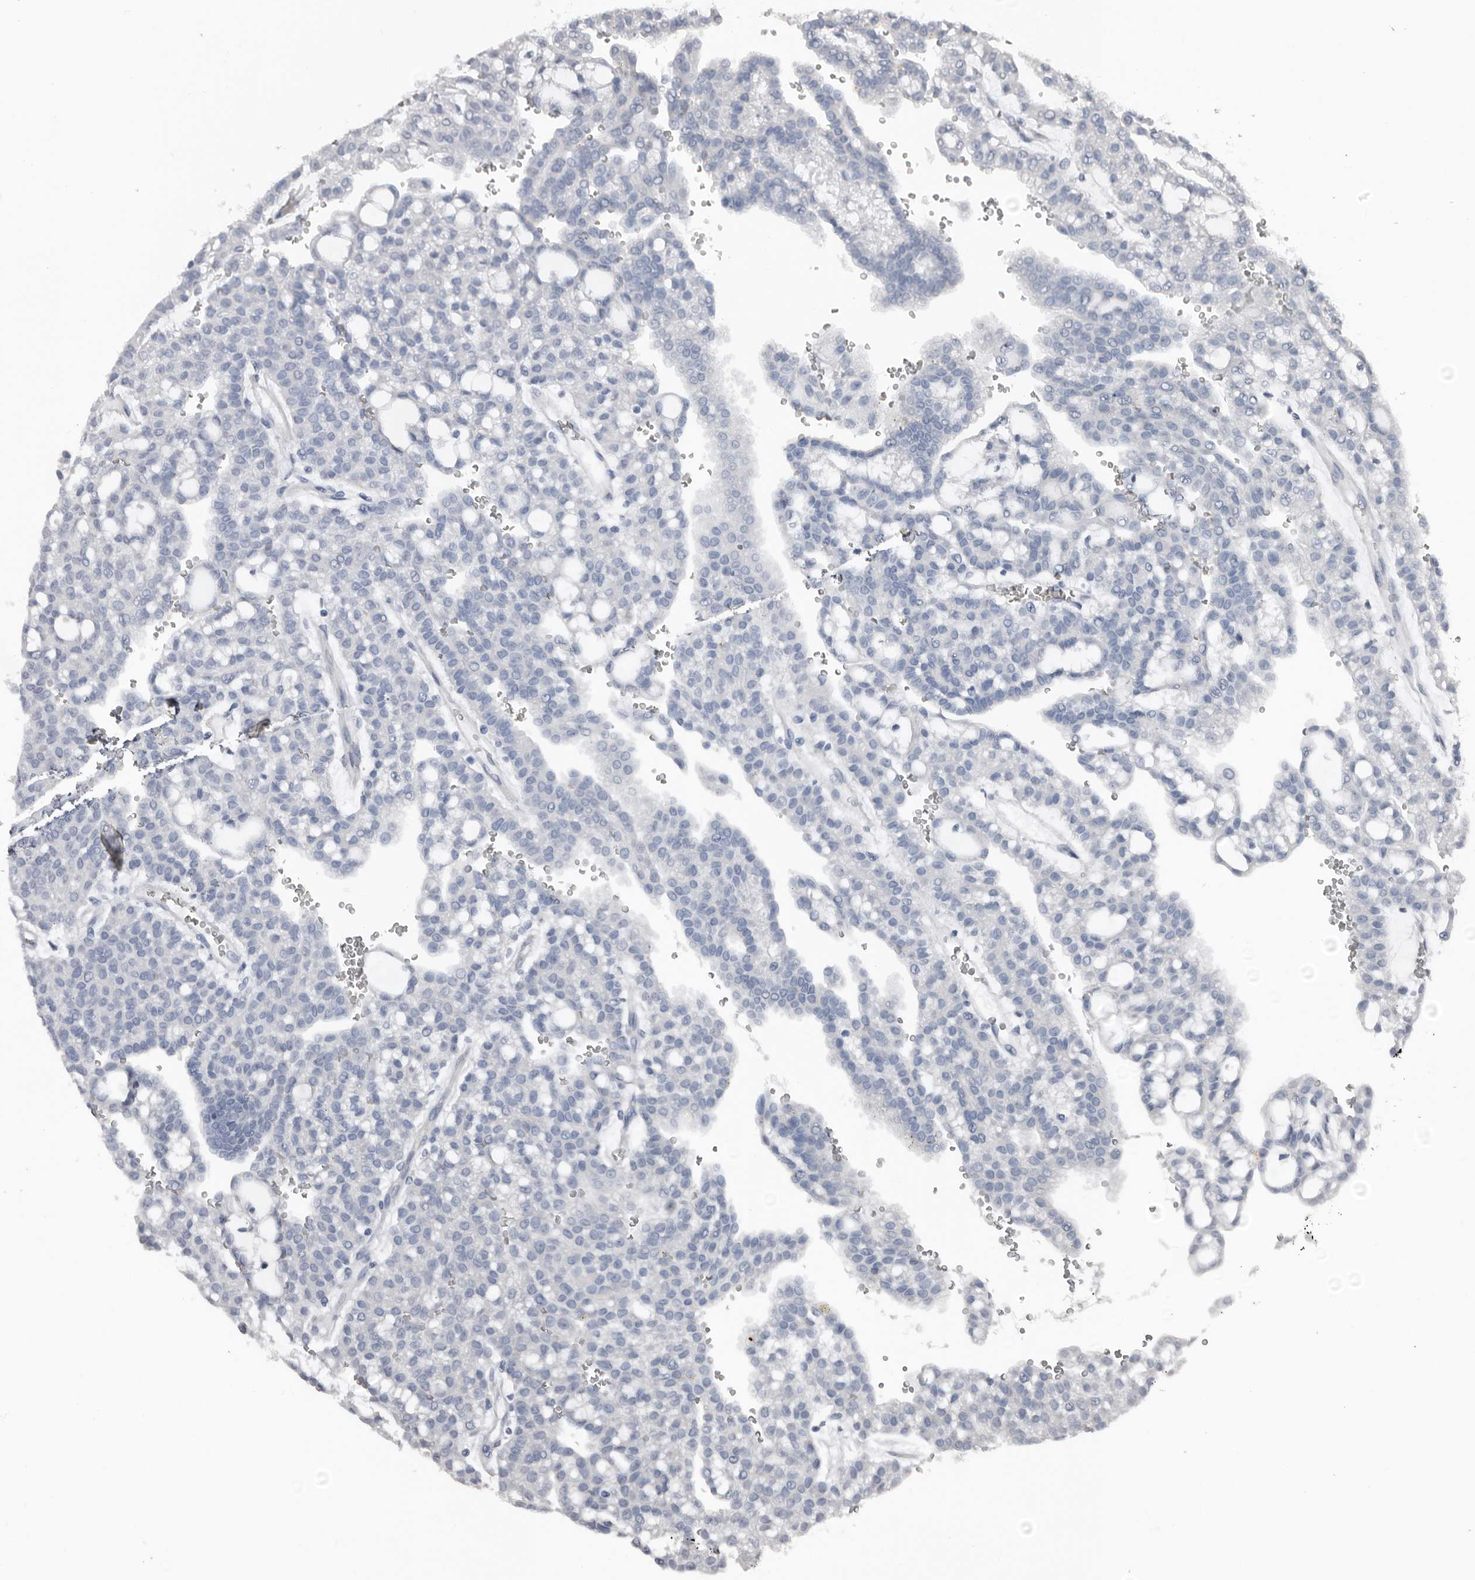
{"staining": {"intensity": "negative", "quantity": "none", "location": "none"}, "tissue": "renal cancer", "cell_type": "Tumor cells", "image_type": "cancer", "snomed": [{"axis": "morphology", "description": "Adenocarcinoma, NOS"}, {"axis": "topography", "description": "Kidney"}], "caption": "Human renal cancer stained for a protein using immunohistochemistry (IHC) reveals no positivity in tumor cells.", "gene": "FABP7", "patient": {"sex": "male", "age": 63}}